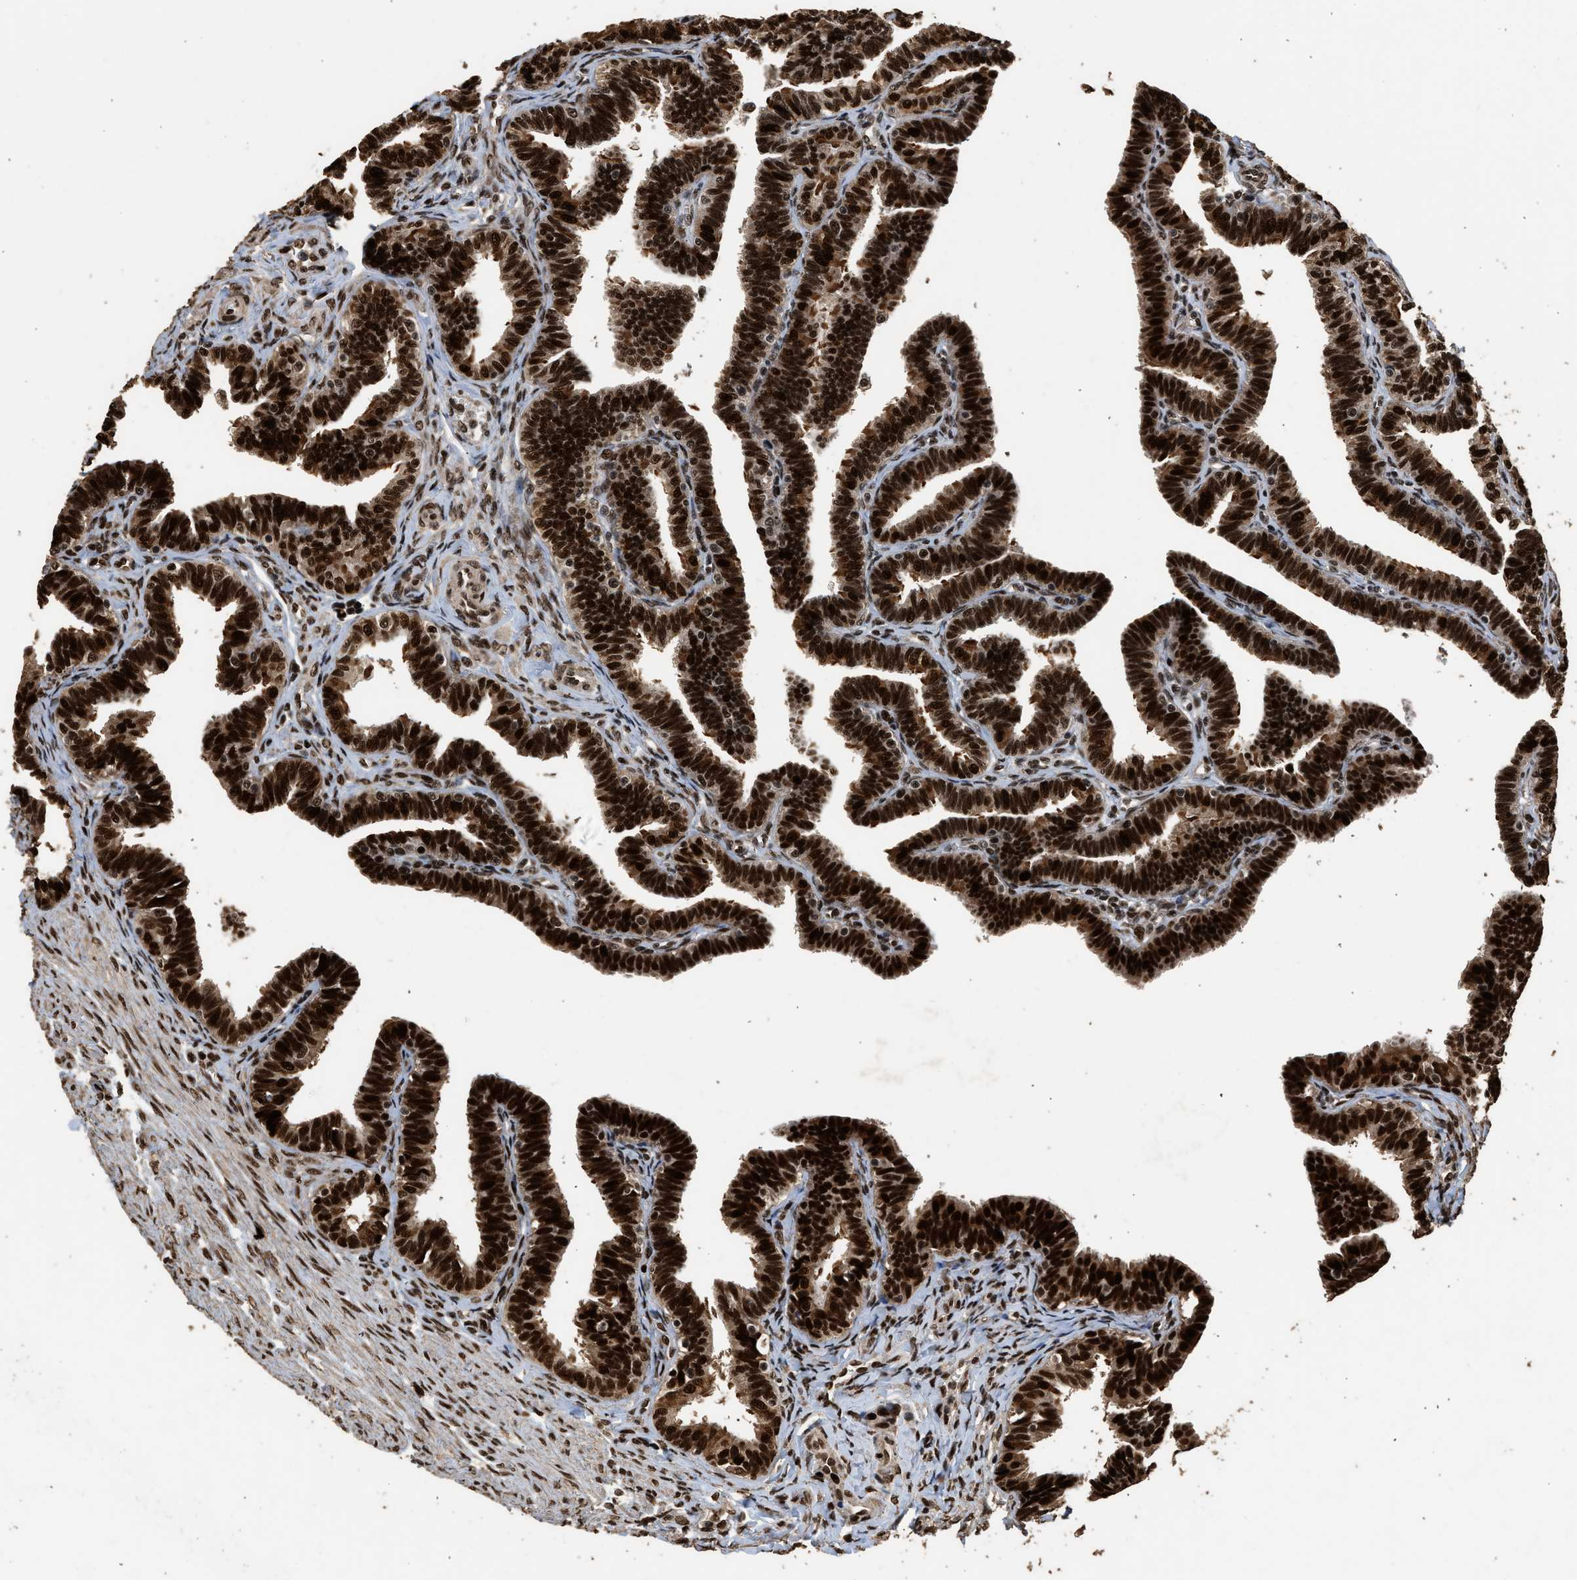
{"staining": {"intensity": "strong", "quantity": ">75%", "location": "nuclear"}, "tissue": "fallopian tube", "cell_type": "Glandular cells", "image_type": "normal", "snomed": [{"axis": "morphology", "description": "Normal tissue, NOS"}, {"axis": "topography", "description": "Fallopian tube"}, {"axis": "topography", "description": "Ovary"}], "caption": "A high-resolution image shows immunohistochemistry (IHC) staining of benign fallopian tube, which shows strong nuclear expression in about >75% of glandular cells. Using DAB (3,3'-diaminobenzidine) (brown) and hematoxylin (blue) stains, captured at high magnification using brightfield microscopy.", "gene": "PPP4R3B", "patient": {"sex": "female", "age": 23}}